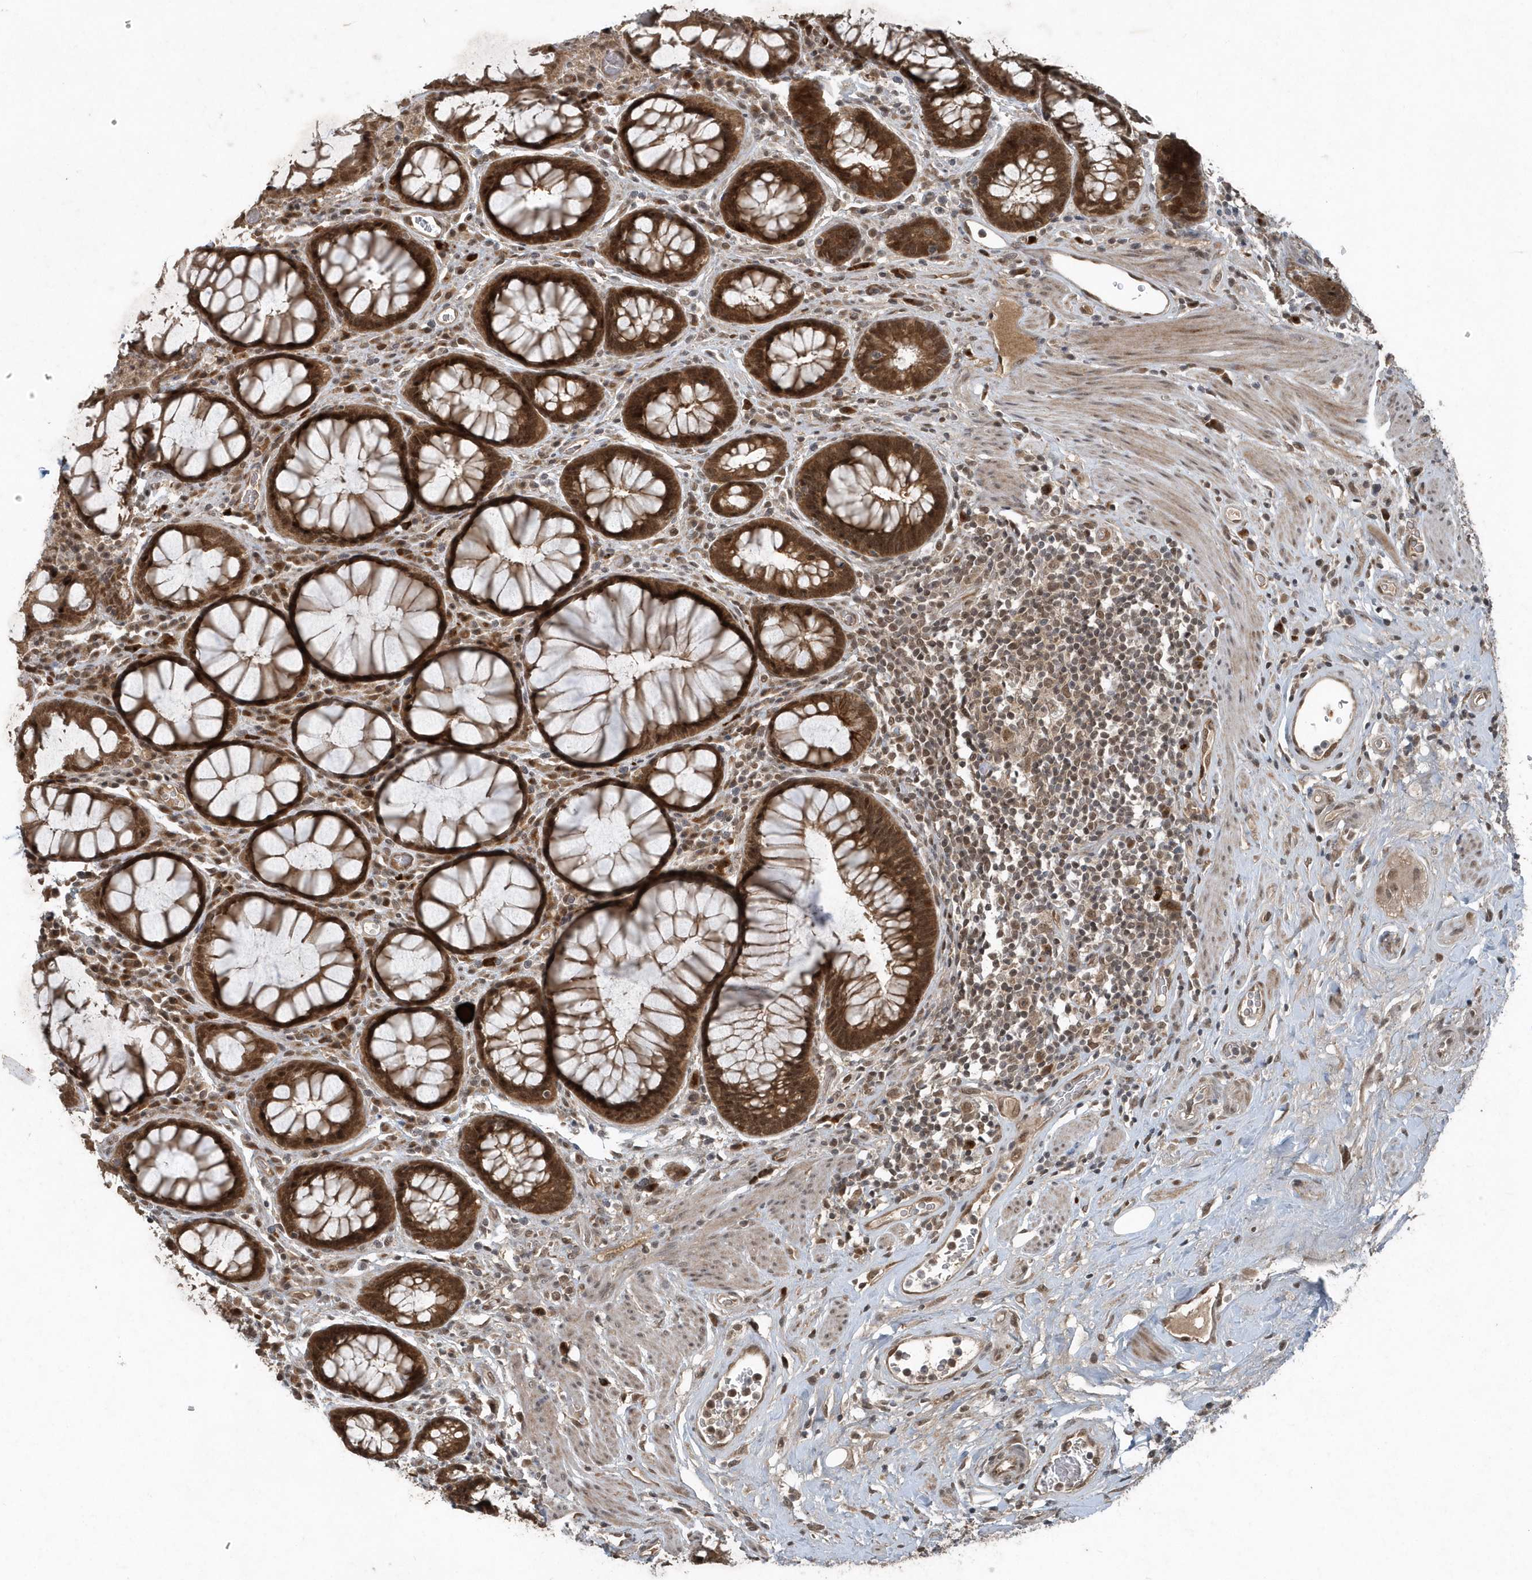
{"staining": {"intensity": "strong", "quantity": ">75%", "location": "cytoplasmic/membranous,nuclear"}, "tissue": "rectum", "cell_type": "Glandular cells", "image_type": "normal", "snomed": [{"axis": "morphology", "description": "Normal tissue, NOS"}, {"axis": "topography", "description": "Rectum"}], "caption": "Immunohistochemical staining of unremarkable rectum reveals strong cytoplasmic/membranous,nuclear protein positivity in about >75% of glandular cells.", "gene": "QTRT2", "patient": {"sex": "male", "age": 64}}